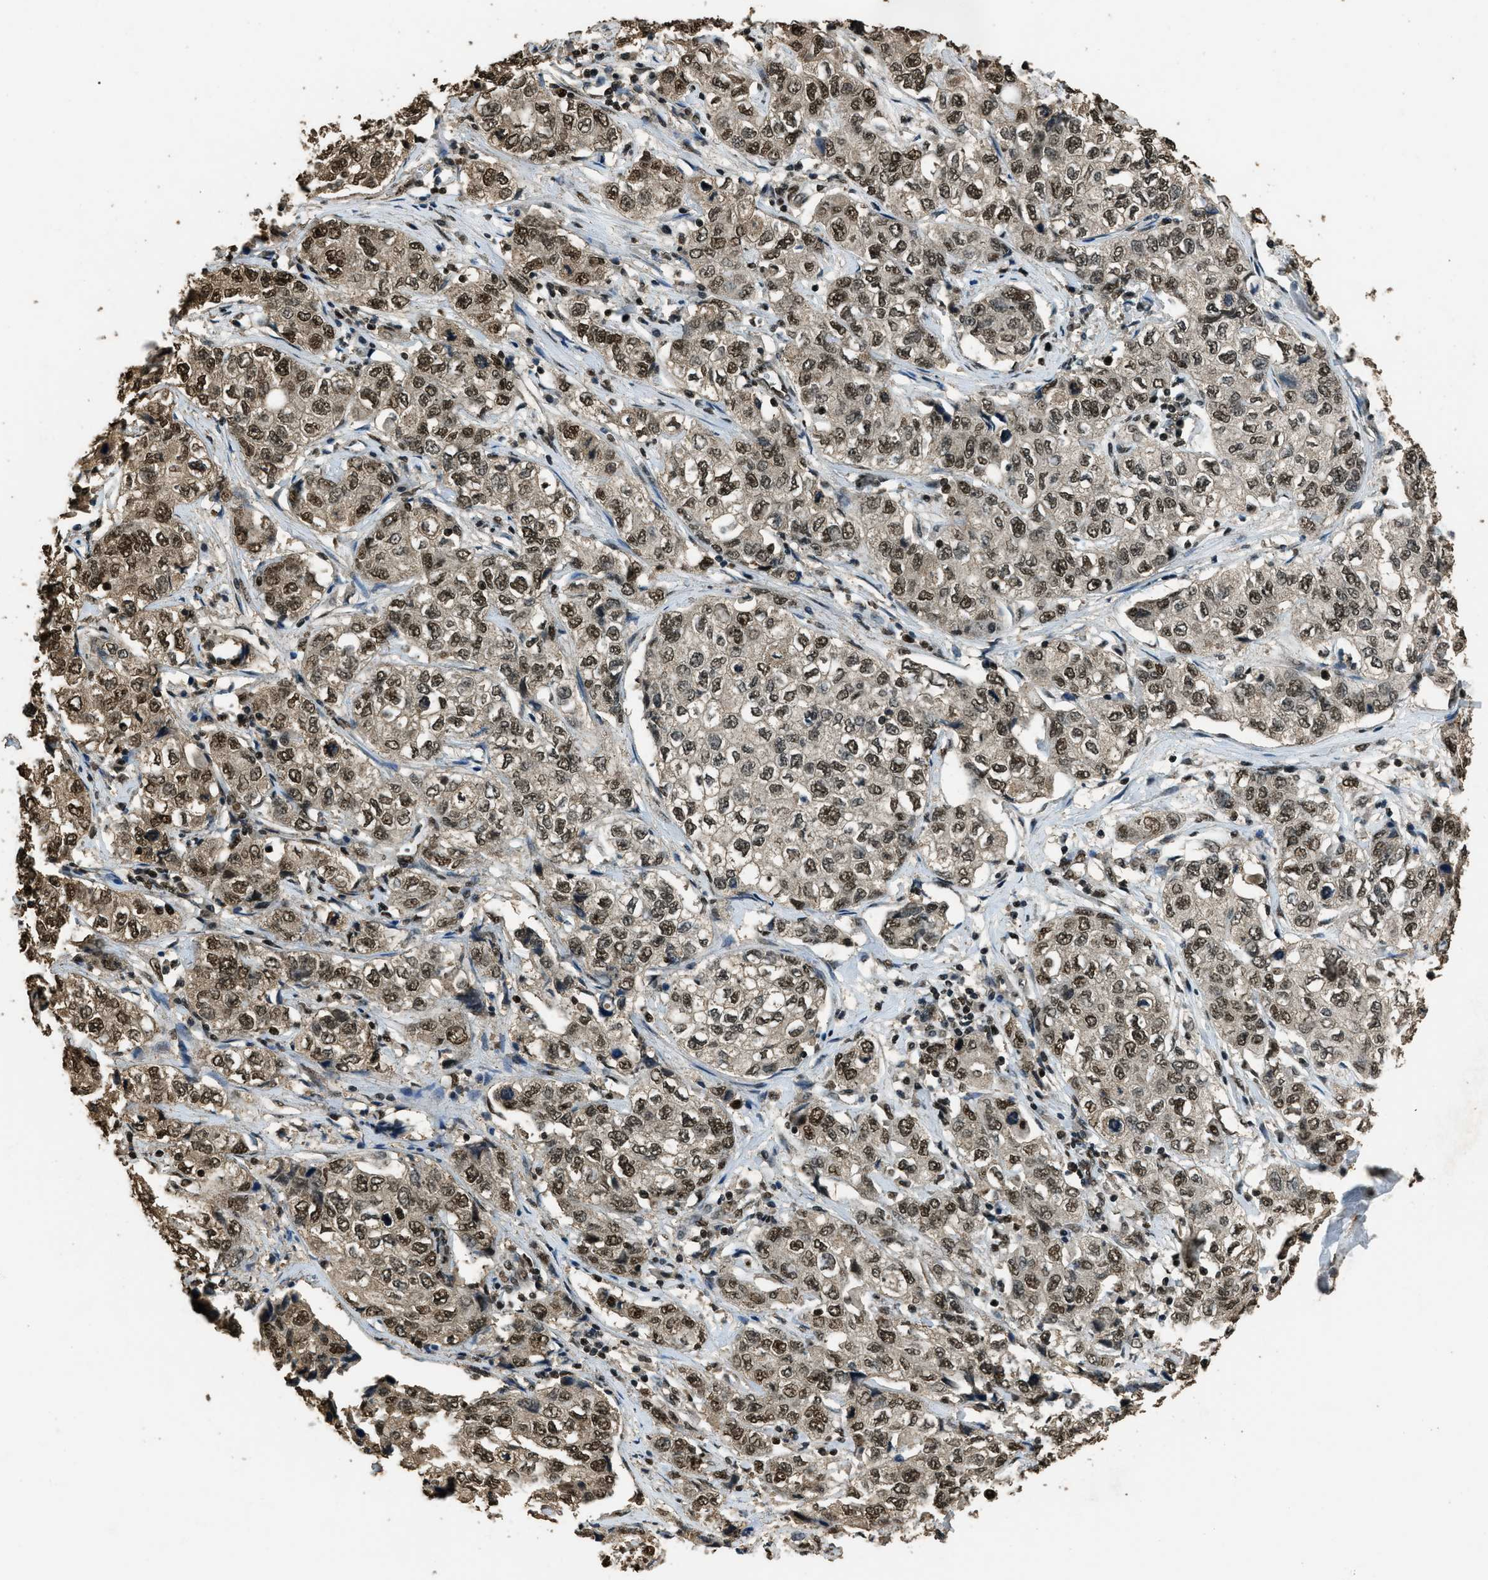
{"staining": {"intensity": "strong", "quantity": ">75%", "location": "nuclear"}, "tissue": "stomach cancer", "cell_type": "Tumor cells", "image_type": "cancer", "snomed": [{"axis": "morphology", "description": "Adenocarcinoma, NOS"}, {"axis": "topography", "description": "Stomach"}], "caption": "Adenocarcinoma (stomach) stained with a brown dye demonstrates strong nuclear positive positivity in approximately >75% of tumor cells.", "gene": "MYB", "patient": {"sex": "male", "age": 48}}